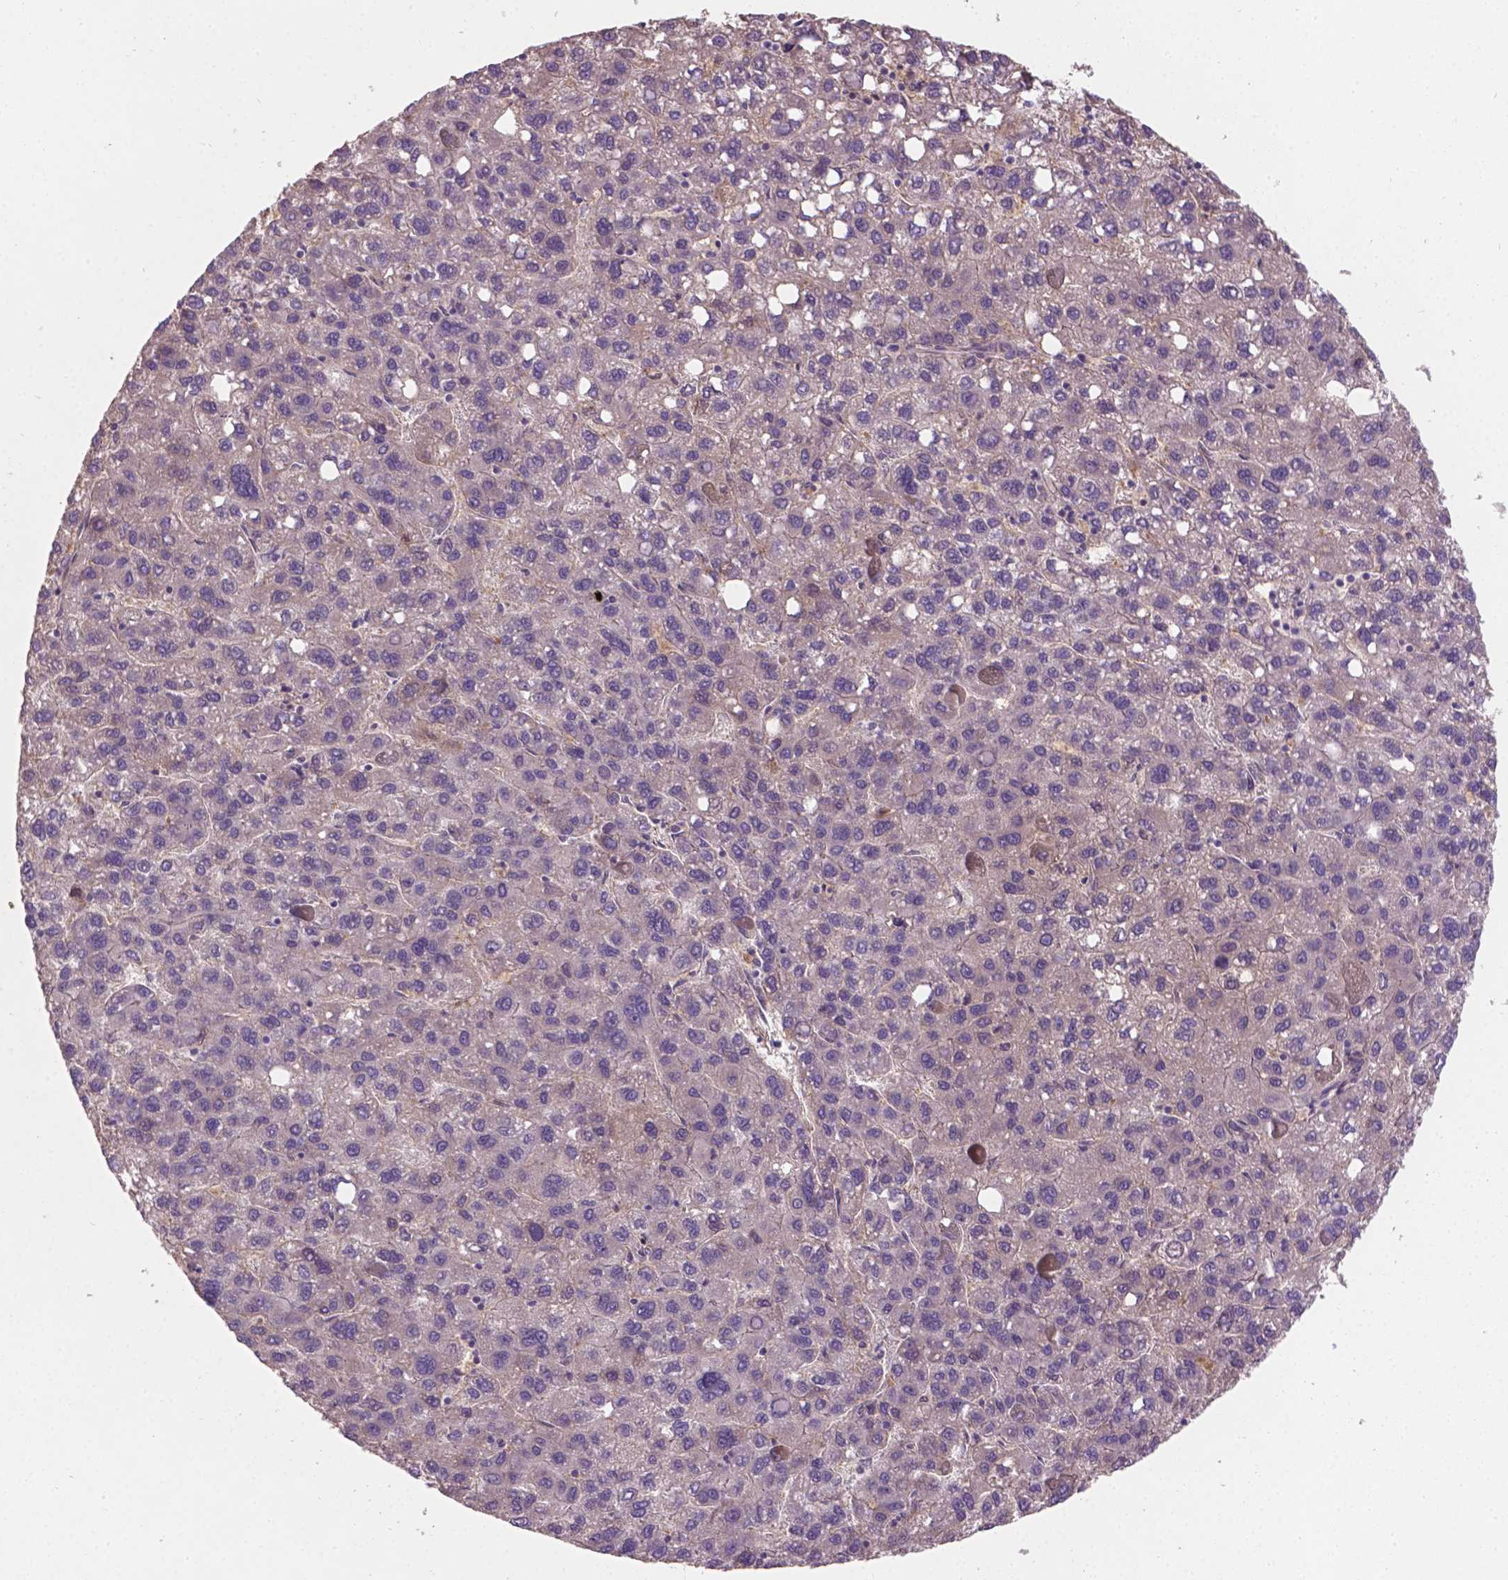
{"staining": {"intensity": "negative", "quantity": "none", "location": "none"}, "tissue": "liver cancer", "cell_type": "Tumor cells", "image_type": "cancer", "snomed": [{"axis": "morphology", "description": "Carcinoma, Hepatocellular, NOS"}, {"axis": "topography", "description": "Liver"}], "caption": "High power microscopy micrograph of an immunohistochemistry (IHC) image of liver cancer, revealing no significant staining in tumor cells. (Brightfield microscopy of DAB (3,3'-diaminobenzidine) immunohistochemistry at high magnification).", "gene": "SOX17", "patient": {"sex": "female", "age": 82}}